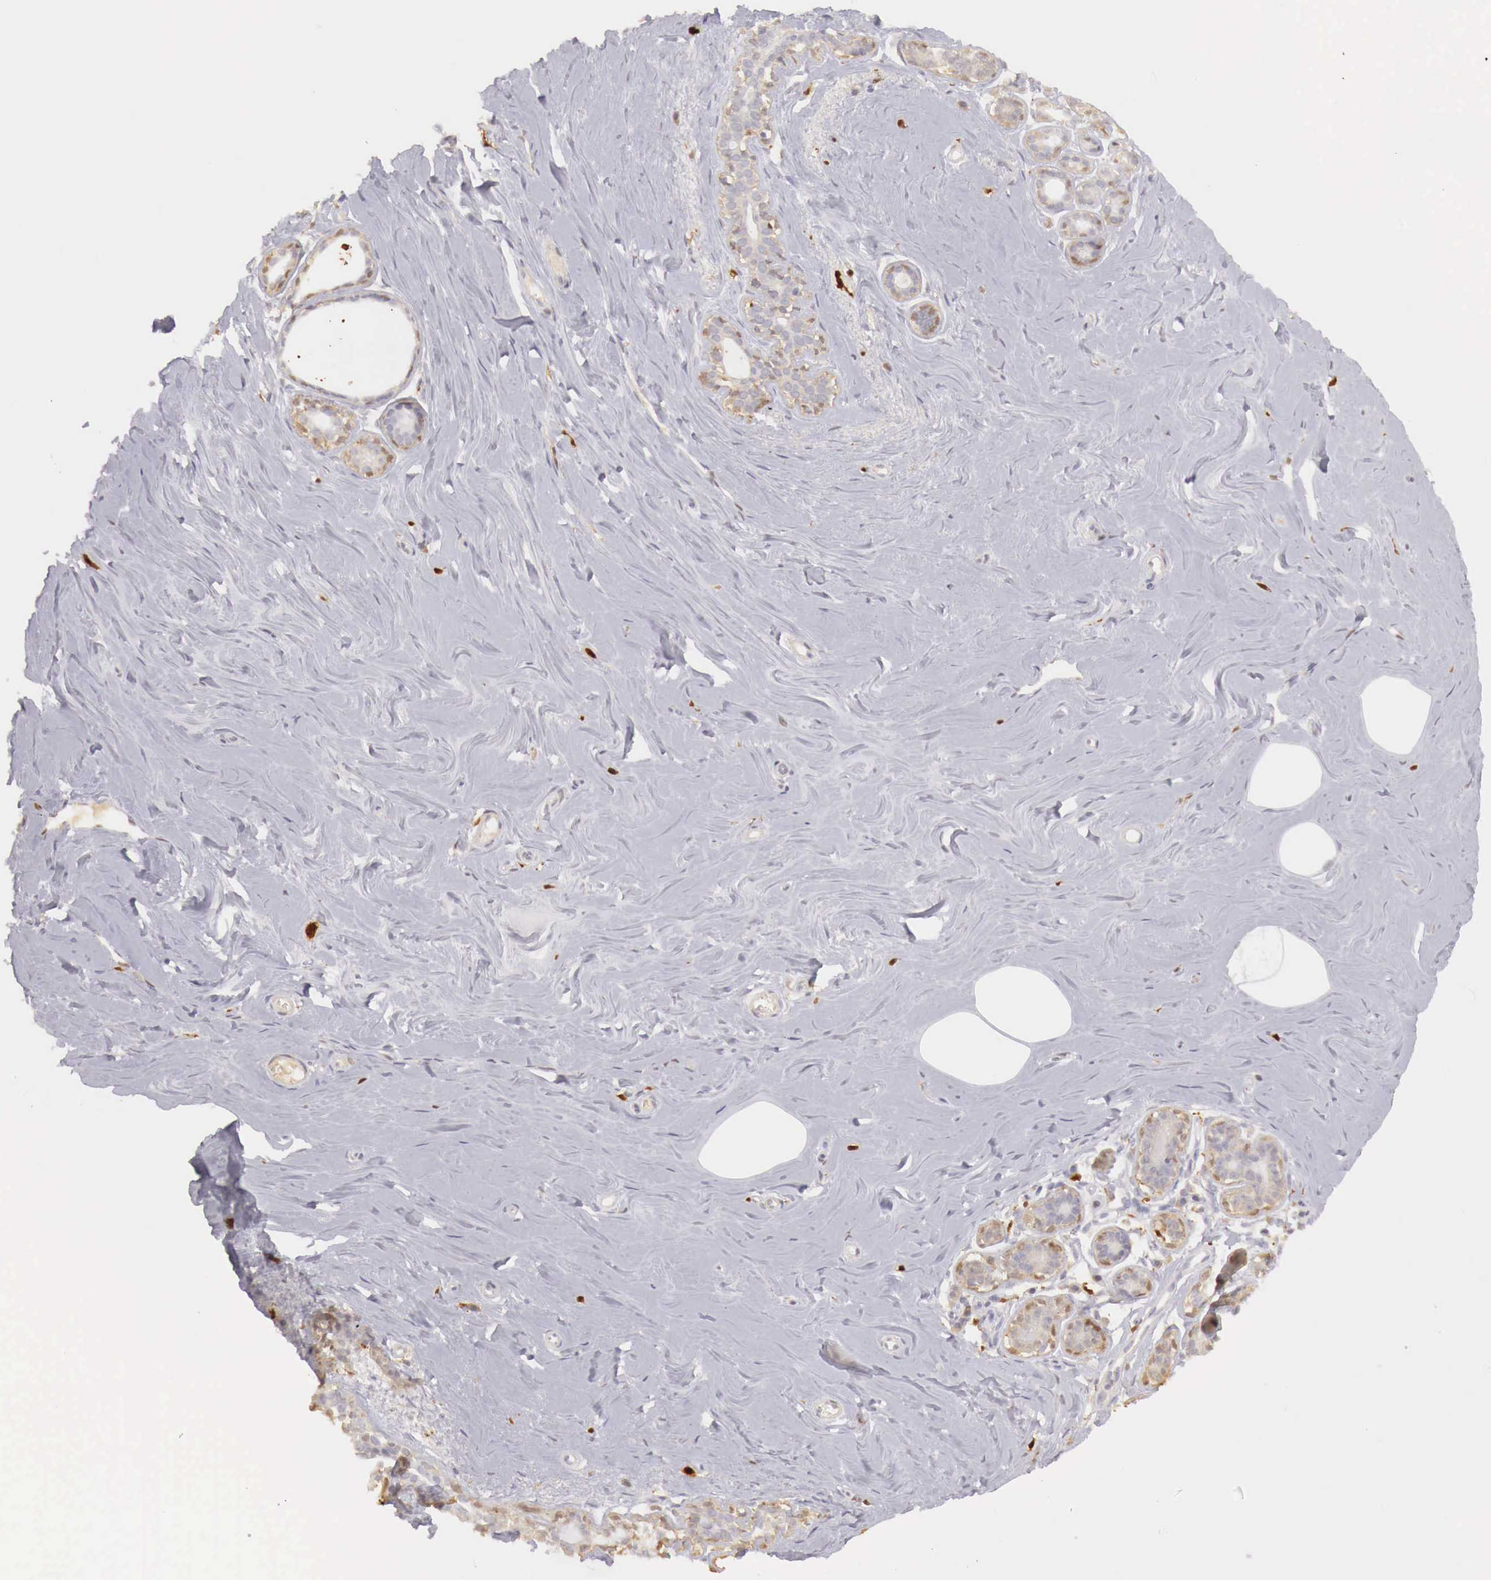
{"staining": {"intensity": "negative", "quantity": "none", "location": "none"}, "tissue": "breast", "cell_type": "Adipocytes", "image_type": "normal", "snomed": [{"axis": "morphology", "description": "Normal tissue, NOS"}, {"axis": "topography", "description": "Breast"}], "caption": "IHC of normal human breast exhibits no positivity in adipocytes.", "gene": "RENBP", "patient": {"sex": "female", "age": 45}}